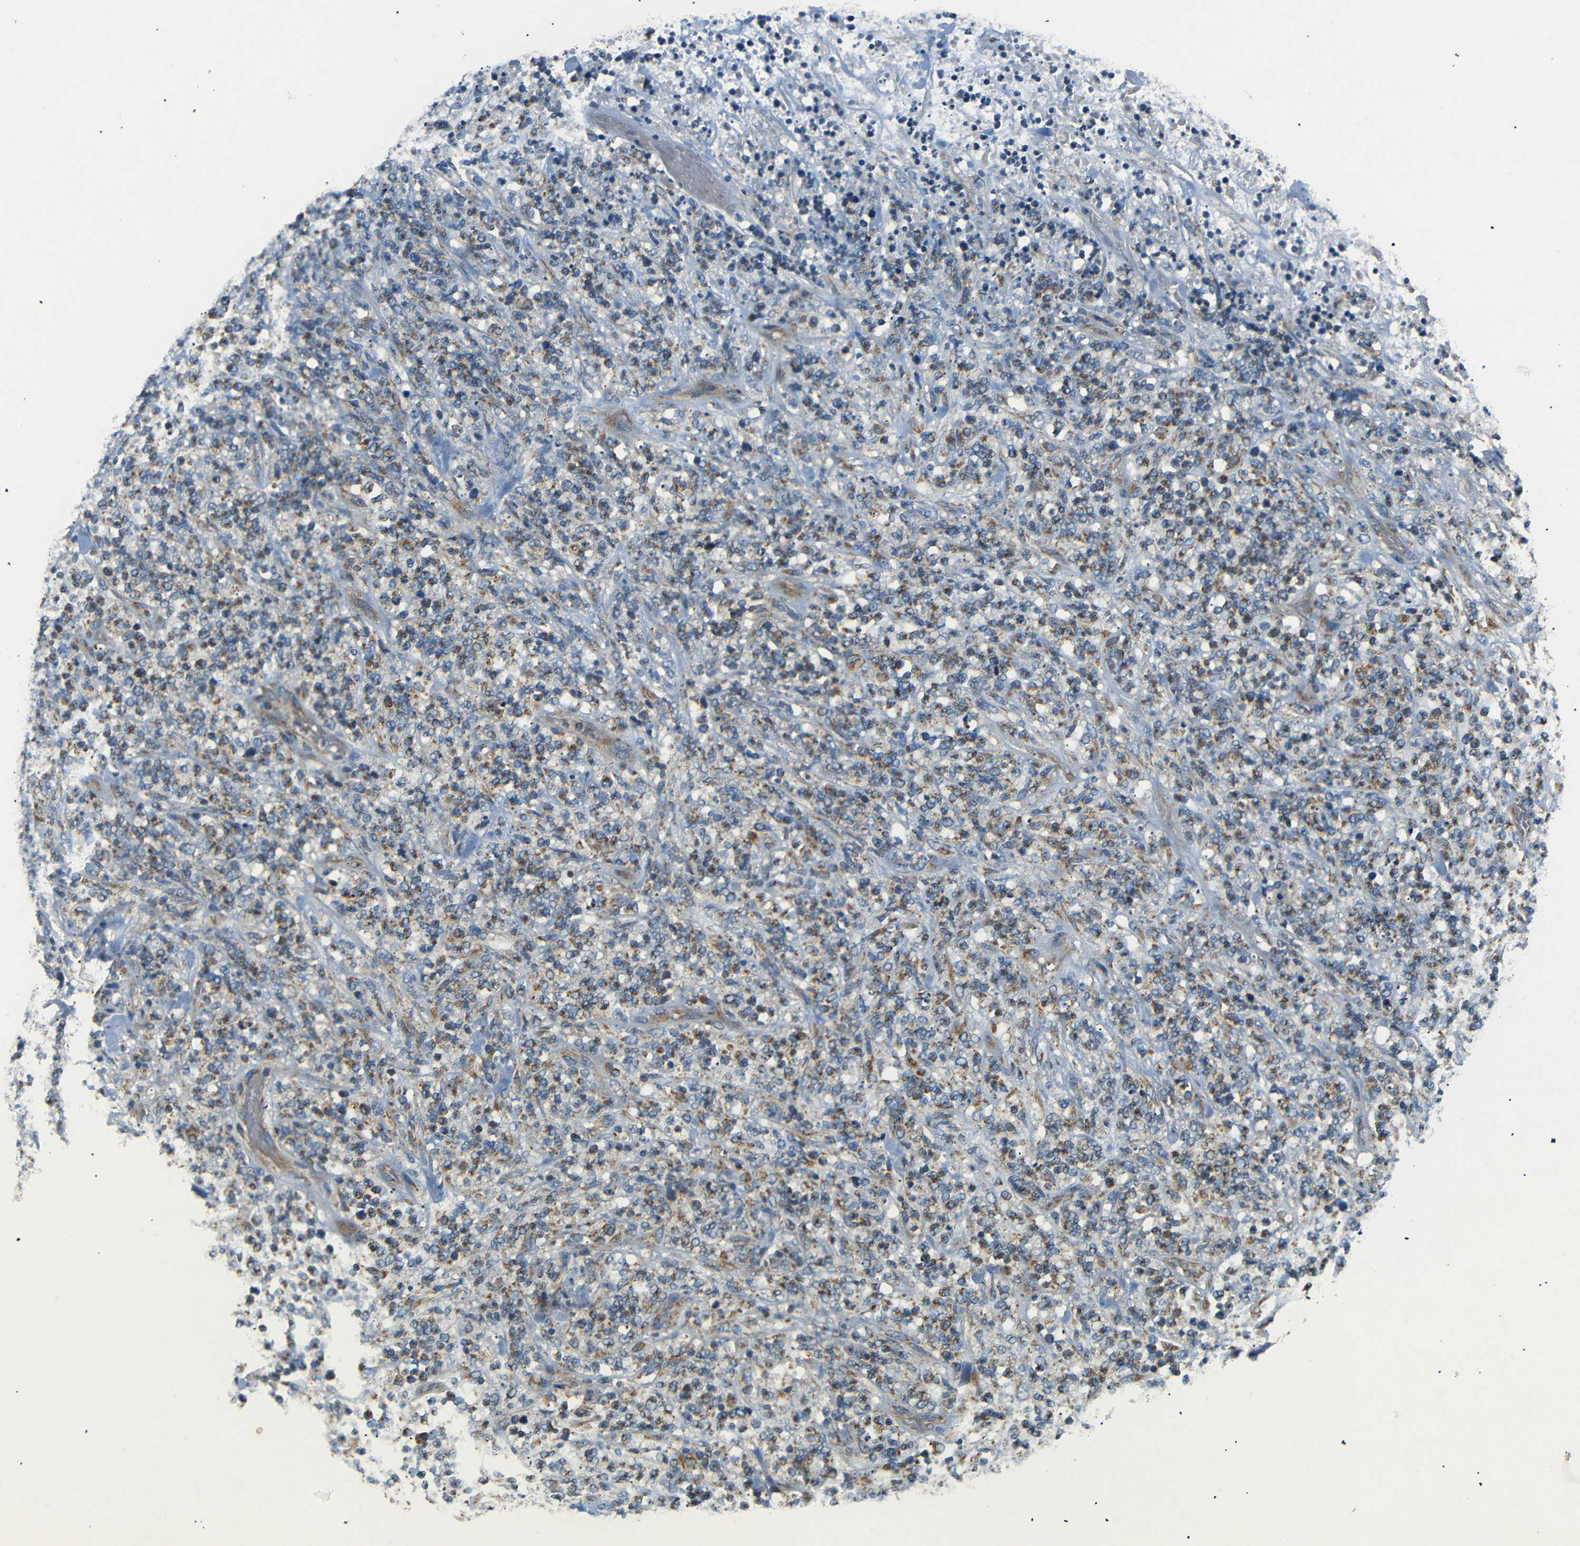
{"staining": {"intensity": "moderate", "quantity": "25%-75%", "location": "cytoplasmic/membranous"}, "tissue": "lymphoma", "cell_type": "Tumor cells", "image_type": "cancer", "snomed": [{"axis": "morphology", "description": "Malignant lymphoma, non-Hodgkin's type, High grade"}, {"axis": "topography", "description": "Soft tissue"}], "caption": "There is medium levels of moderate cytoplasmic/membranous expression in tumor cells of high-grade malignant lymphoma, non-Hodgkin's type, as demonstrated by immunohistochemical staining (brown color).", "gene": "NETO2", "patient": {"sex": "male", "age": 18}}